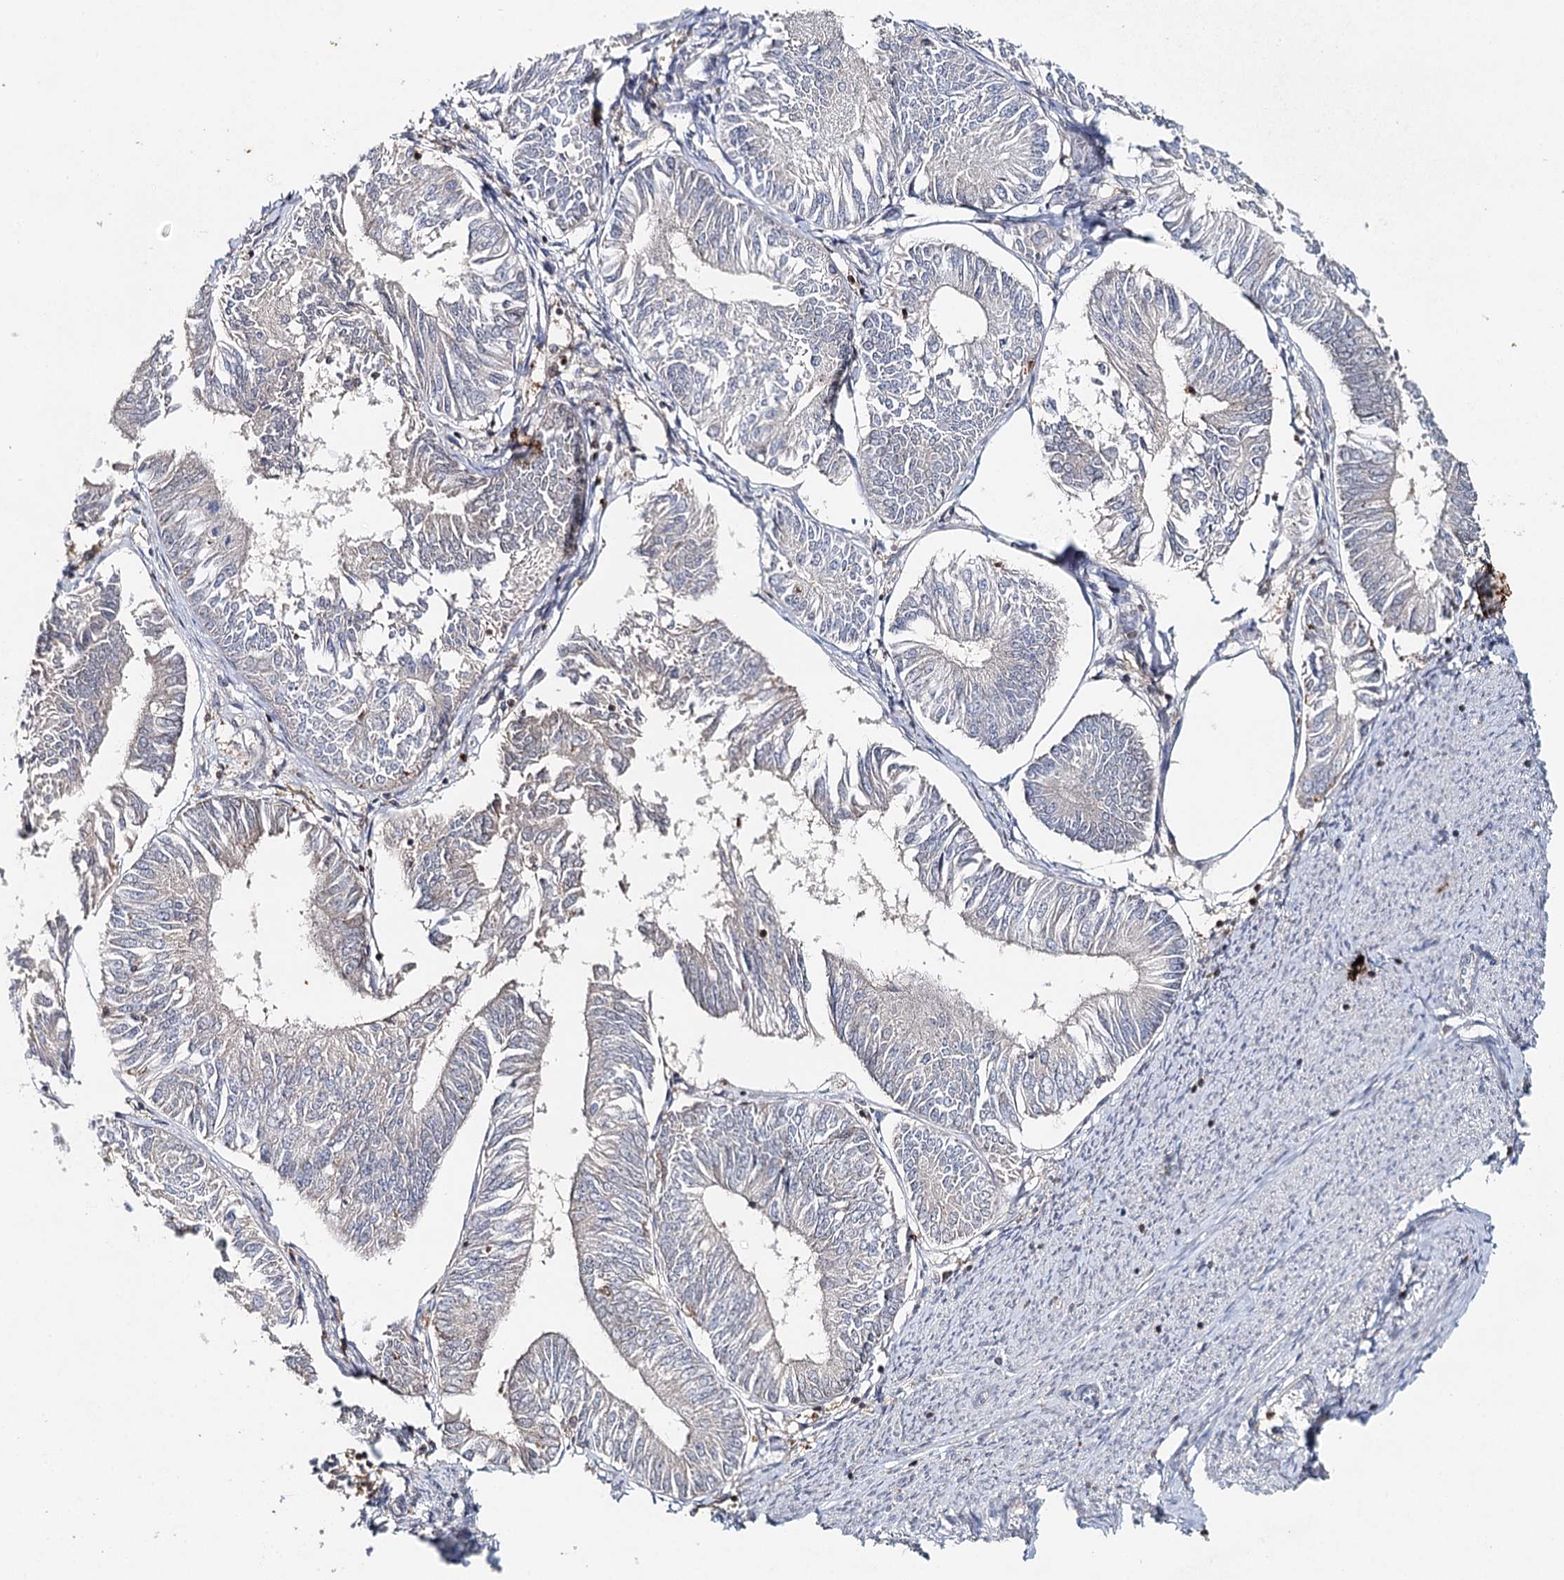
{"staining": {"intensity": "negative", "quantity": "none", "location": "none"}, "tissue": "endometrial cancer", "cell_type": "Tumor cells", "image_type": "cancer", "snomed": [{"axis": "morphology", "description": "Adenocarcinoma, NOS"}, {"axis": "topography", "description": "Endometrium"}], "caption": "The photomicrograph reveals no staining of tumor cells in endometrial cancer. Nuclei are stained in blue.", "gene": "SLC41A2", "patient": {"sex": "female", "age": 58}}